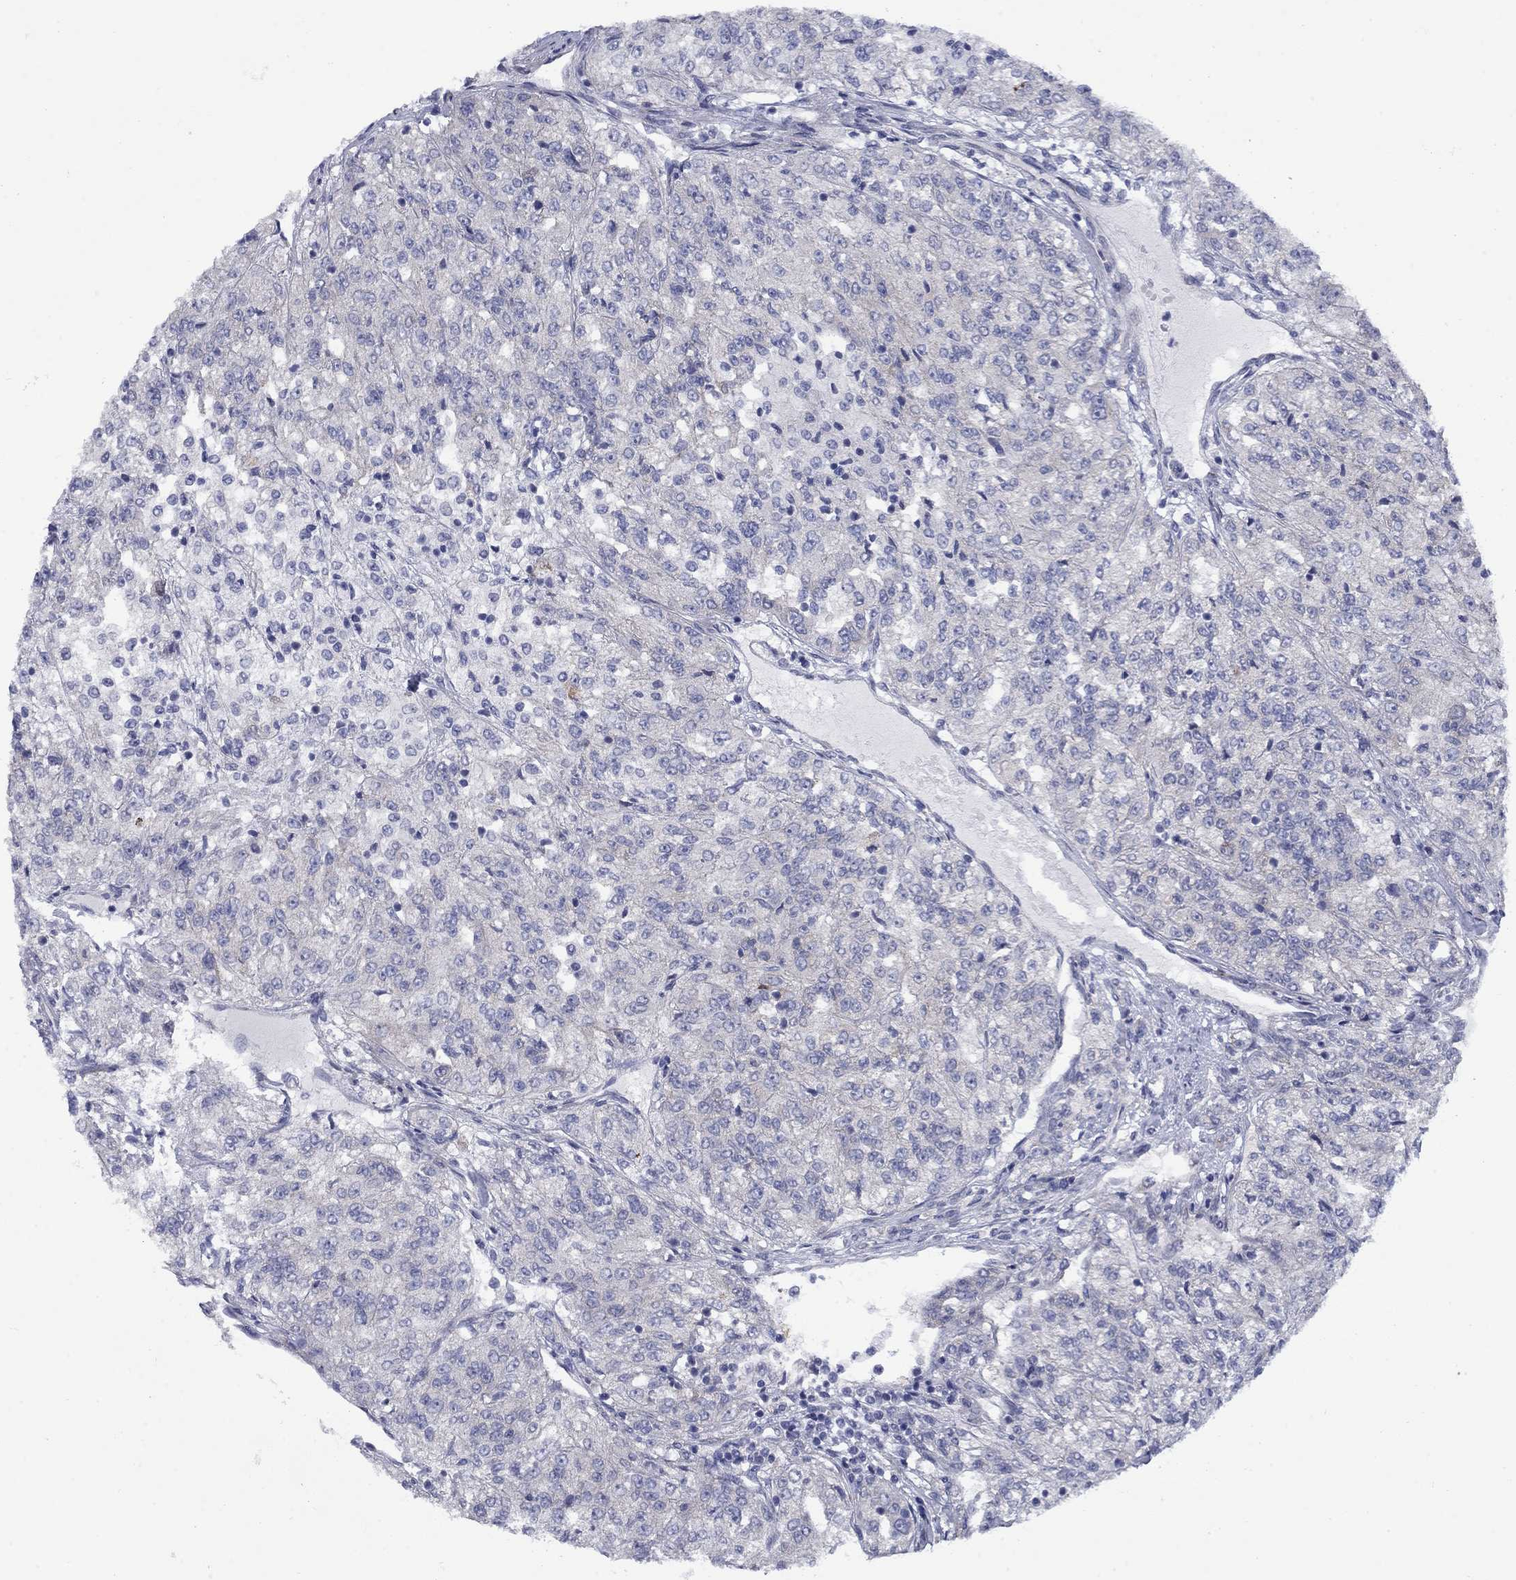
{"staining": {"intensity": "weak", "quantity": "<25%", "location": "cytoplasmic/membranous"}, "tissue": "renal cancer", "cell_type": "Tumor cells", "image_type": "cancer", "snomed": [{"axis": "morphology", "description": "Adenocarcinoma, NOS"}, {"axis": "topography", "description": "Kidney"}], "caption": "The image demonstrates no significant staining in tumor cells of renal cancer (adenocarcinoma).", "gene": "FXR1", "patient": {"sex": "female", "age": 63}}